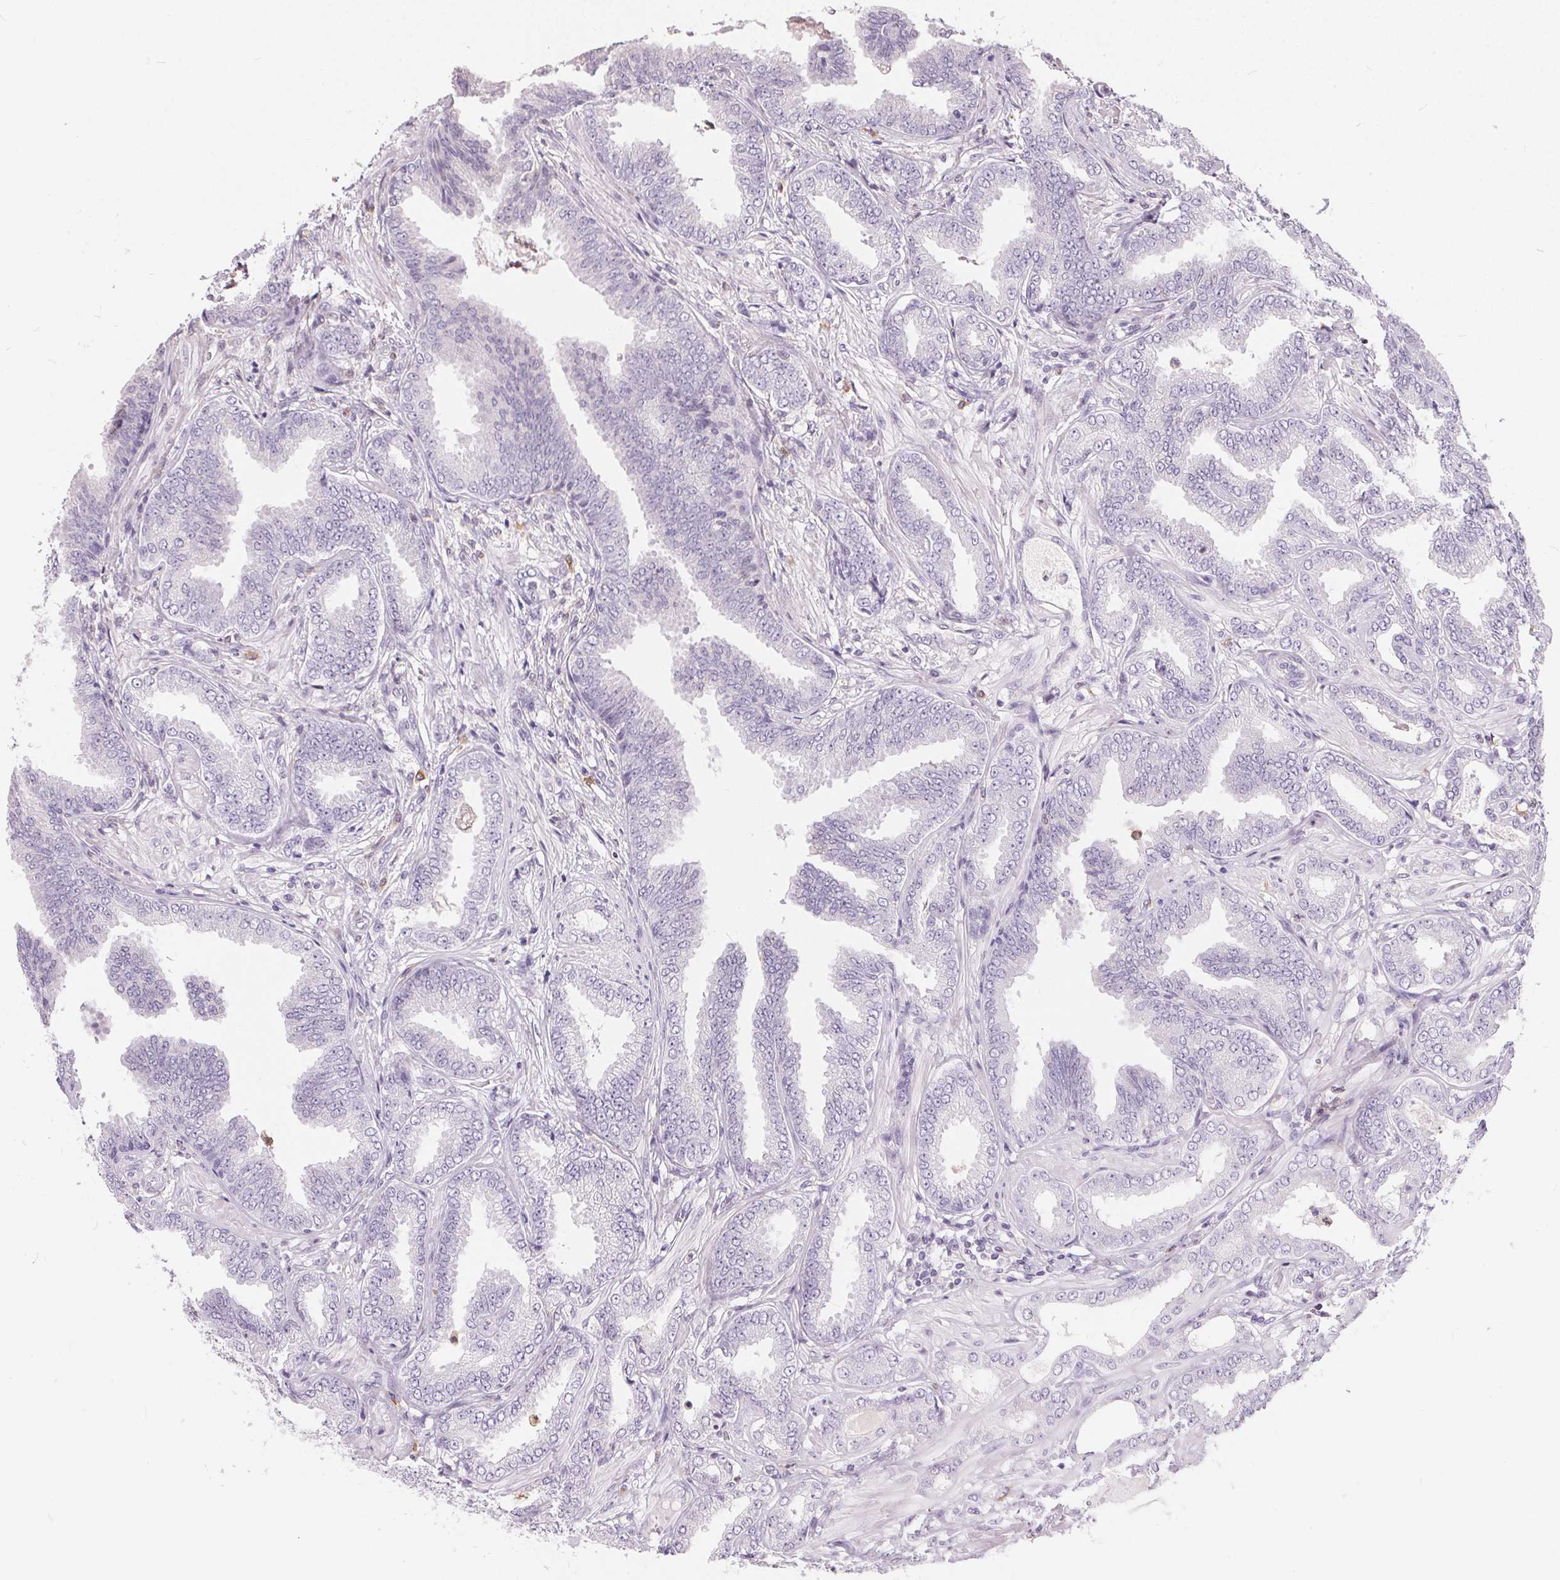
{"staining": {"intensity": "negative", "quantity": "none", "location": "none"}, "tissue": "prostate cancer", "cell_type": "Tumor cells", "image_type": "cancer", "snomed": [{"axis": "morphology", "description": "Adenocarcinoma, Low grade"}, {"axis": "topography", "description": "Prostate"}], "caption": "A high-resolution micrograph shows immunohistochemistry (IHC) staining of adenocarcinoma (low-grade) (prostate), which shows no significant staining in tumor cells.", "gene": "SERPINB1", "patient": {"sex": "male", "age": 55}}